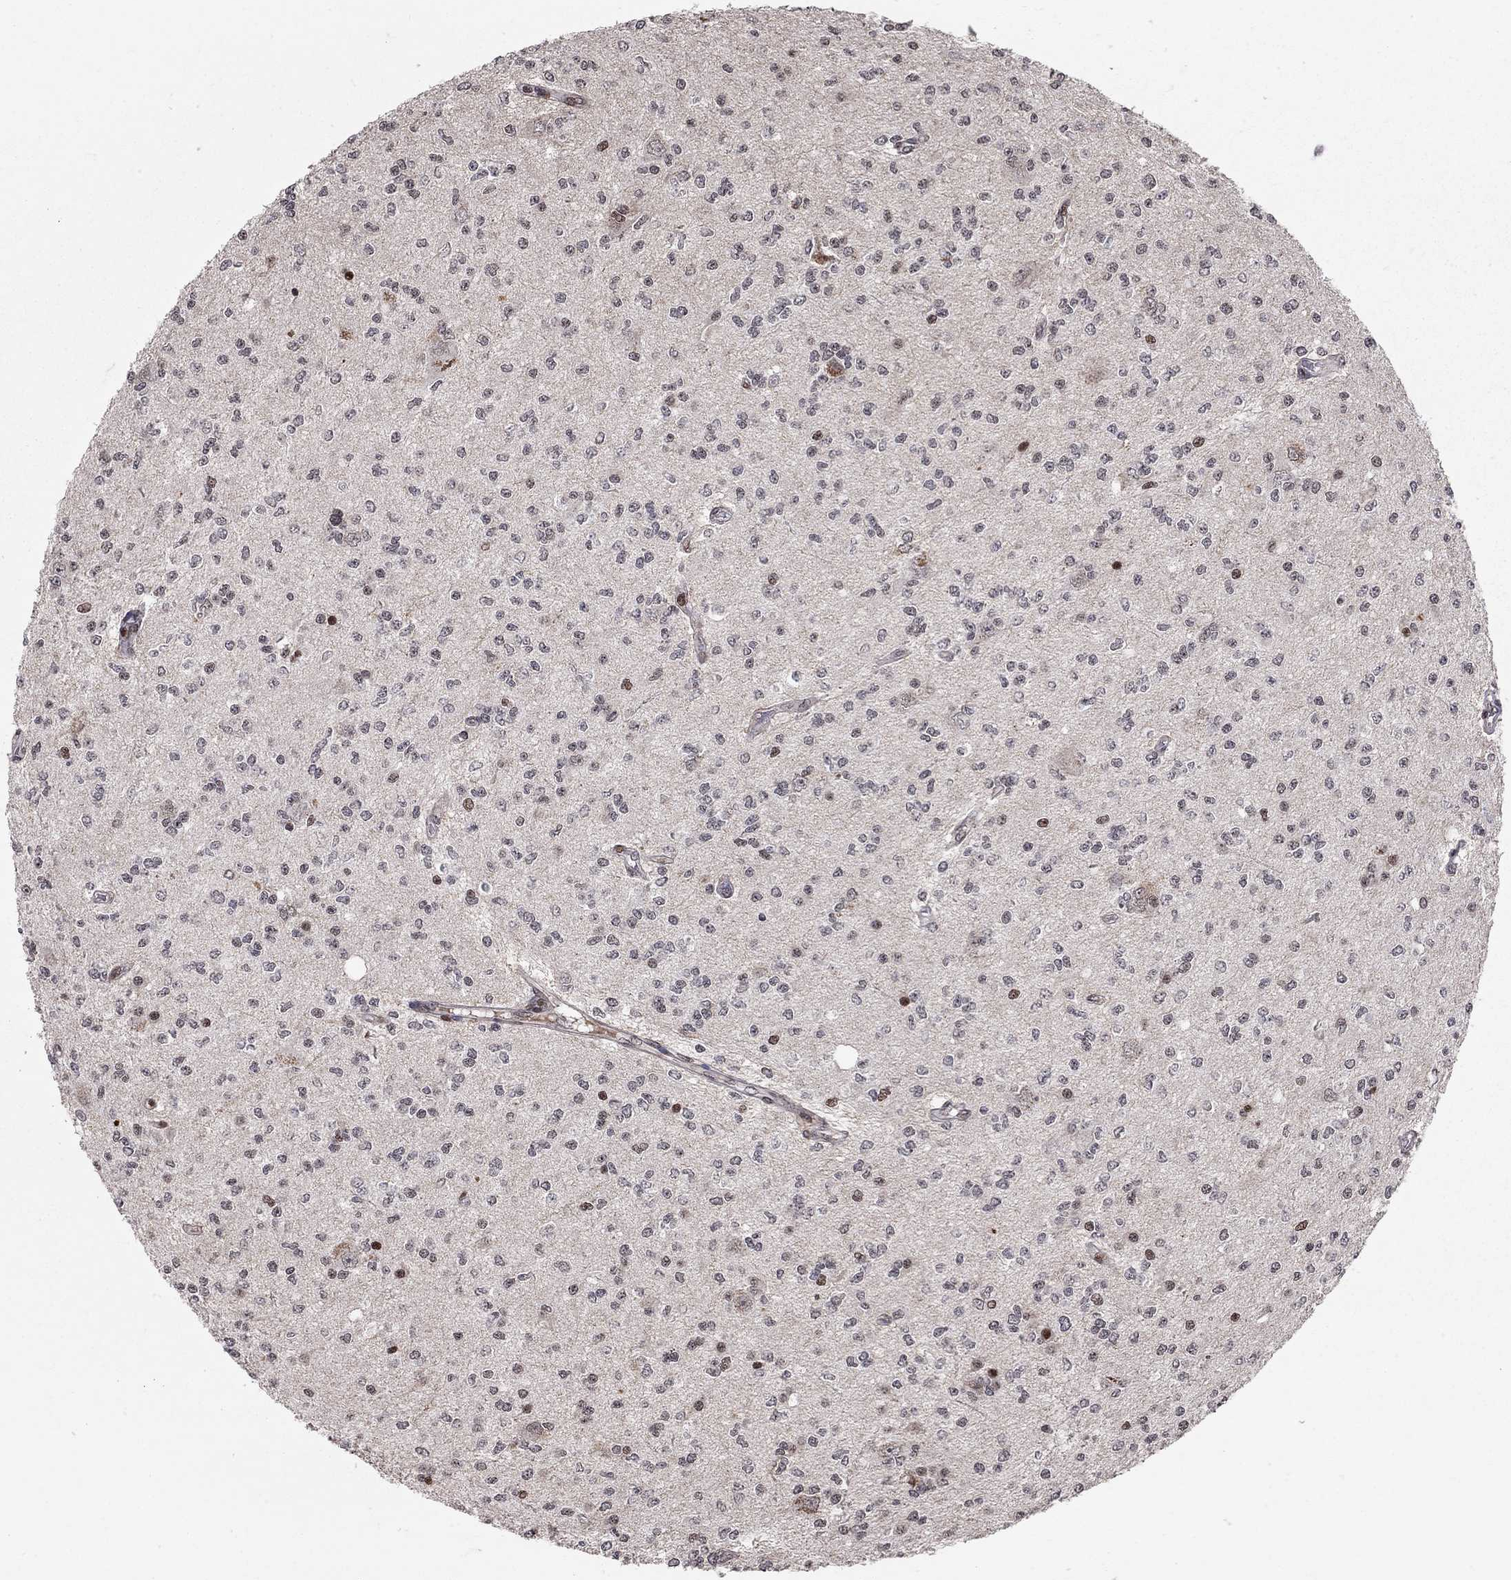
{"staining": {"intensity": "negative", "quantity": "none", "location": "none"}, "tissue": "glioma", "cell_type": "Tumor cells", "image_type": "cancer", "snomed": [{"axis": "morphology", "description": "Glioma, malignant, Low grade"}, {"axis": "topography", "description": "Brain"}], "caption": "Immunohistochemistry (IHC) image of neoplastic tissue: malignant low-grade glioma stained with DAB reveals no significant protein staining in tumor cells.", "gene": "HDAC3", "patient": {"sex": "male", "age": 67}}